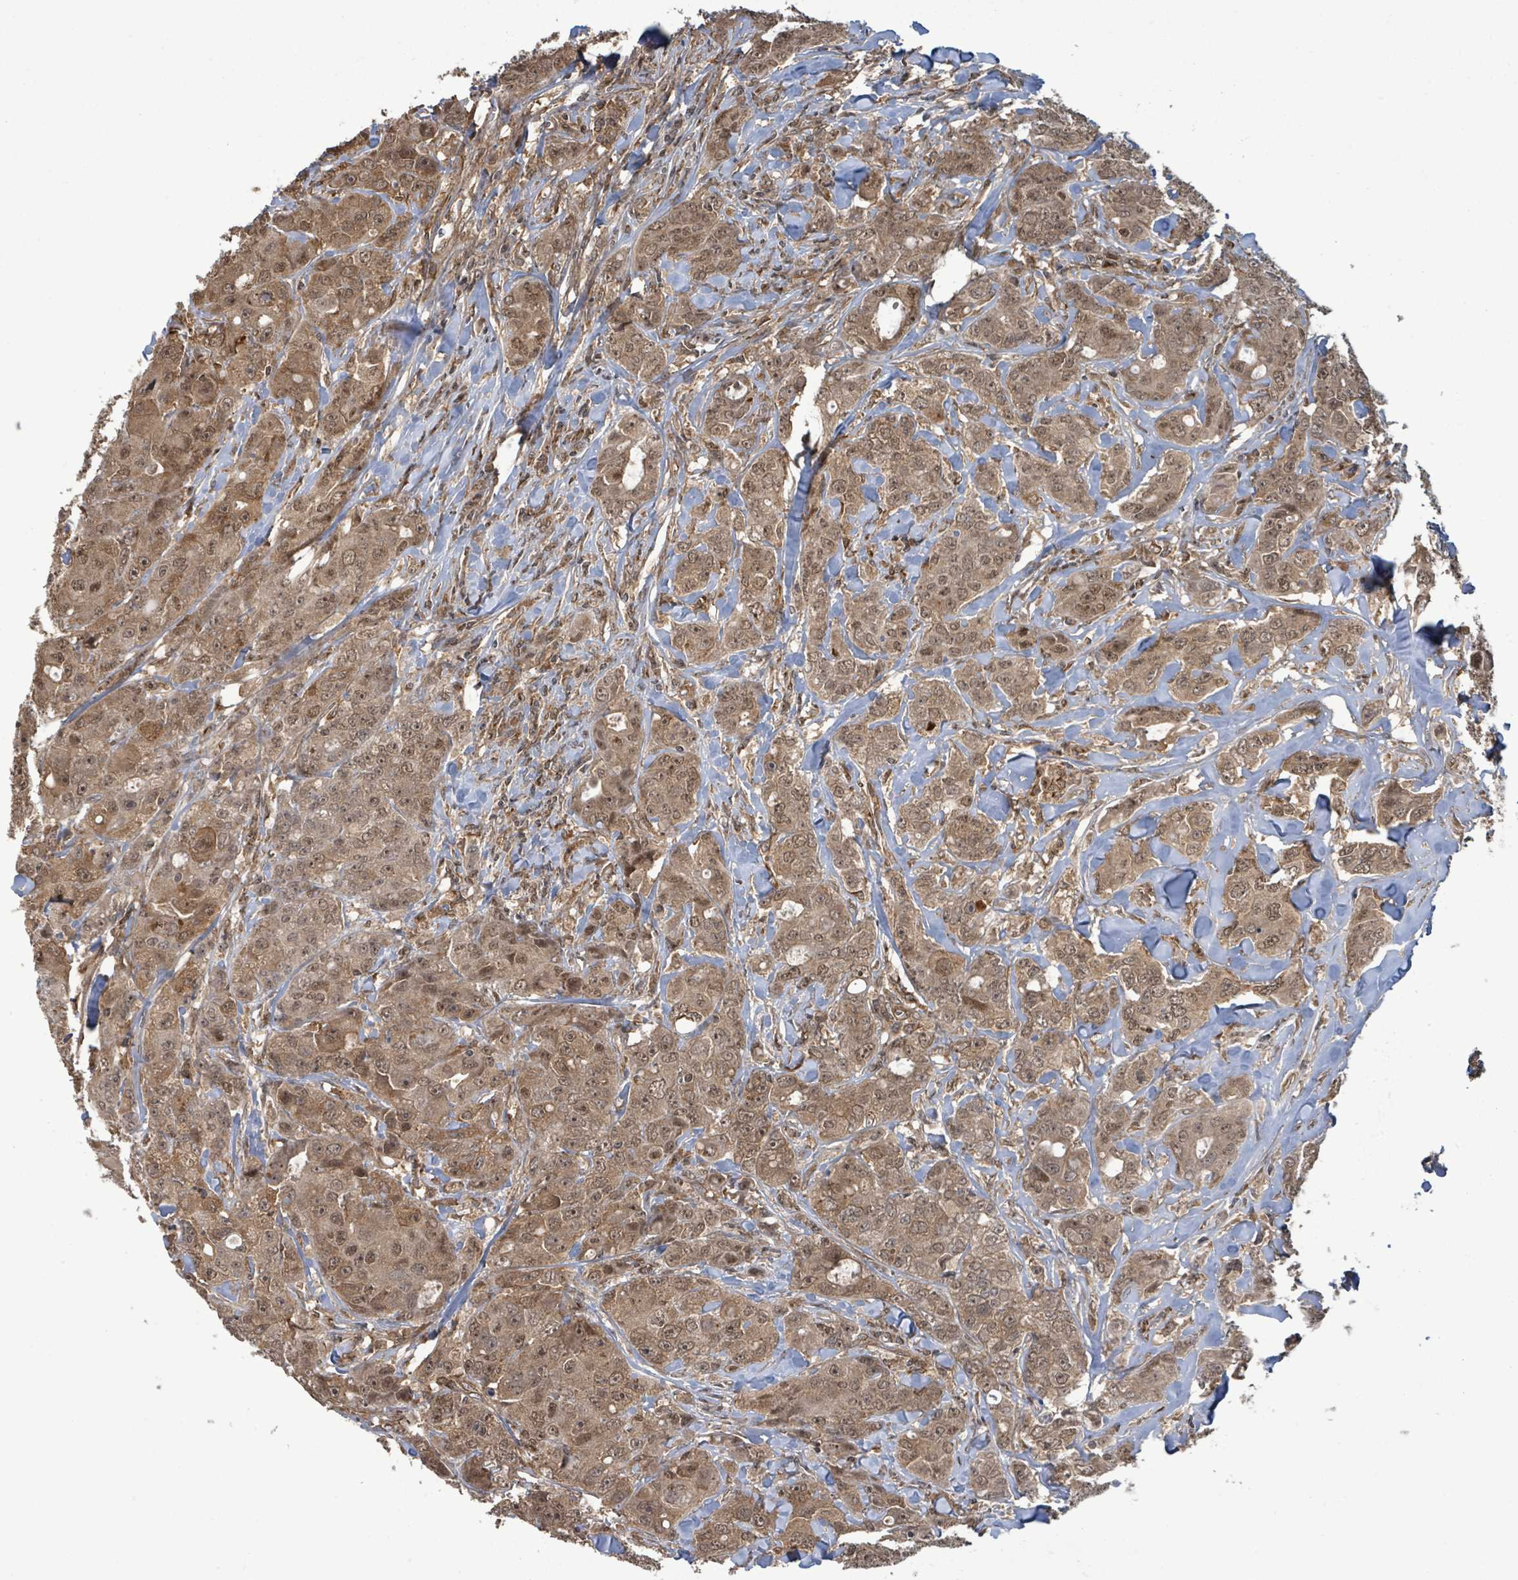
{"staining": {"intensity": "moderate", "quantity": ">75%", "location": "cytoplasmic/membranous,nuclear"}, "tissue": "breast cancer", "cell_type": "Tumor cells", "image_type": "cancer", "snomed": [{"axis": "morphology", "description": "Duct carcinoma"}, {"axis": "topography", "description": "Breast"}], "caption": "Immunohistochemical staining of human breast invasive ductal carcinoma displays medium levels of moderate cytoplasmic/membranous and nuclear protein expression in about >75% of tumor cells.", "gene": "KLC1", "patient": {"sex": "female", "age": 43}}